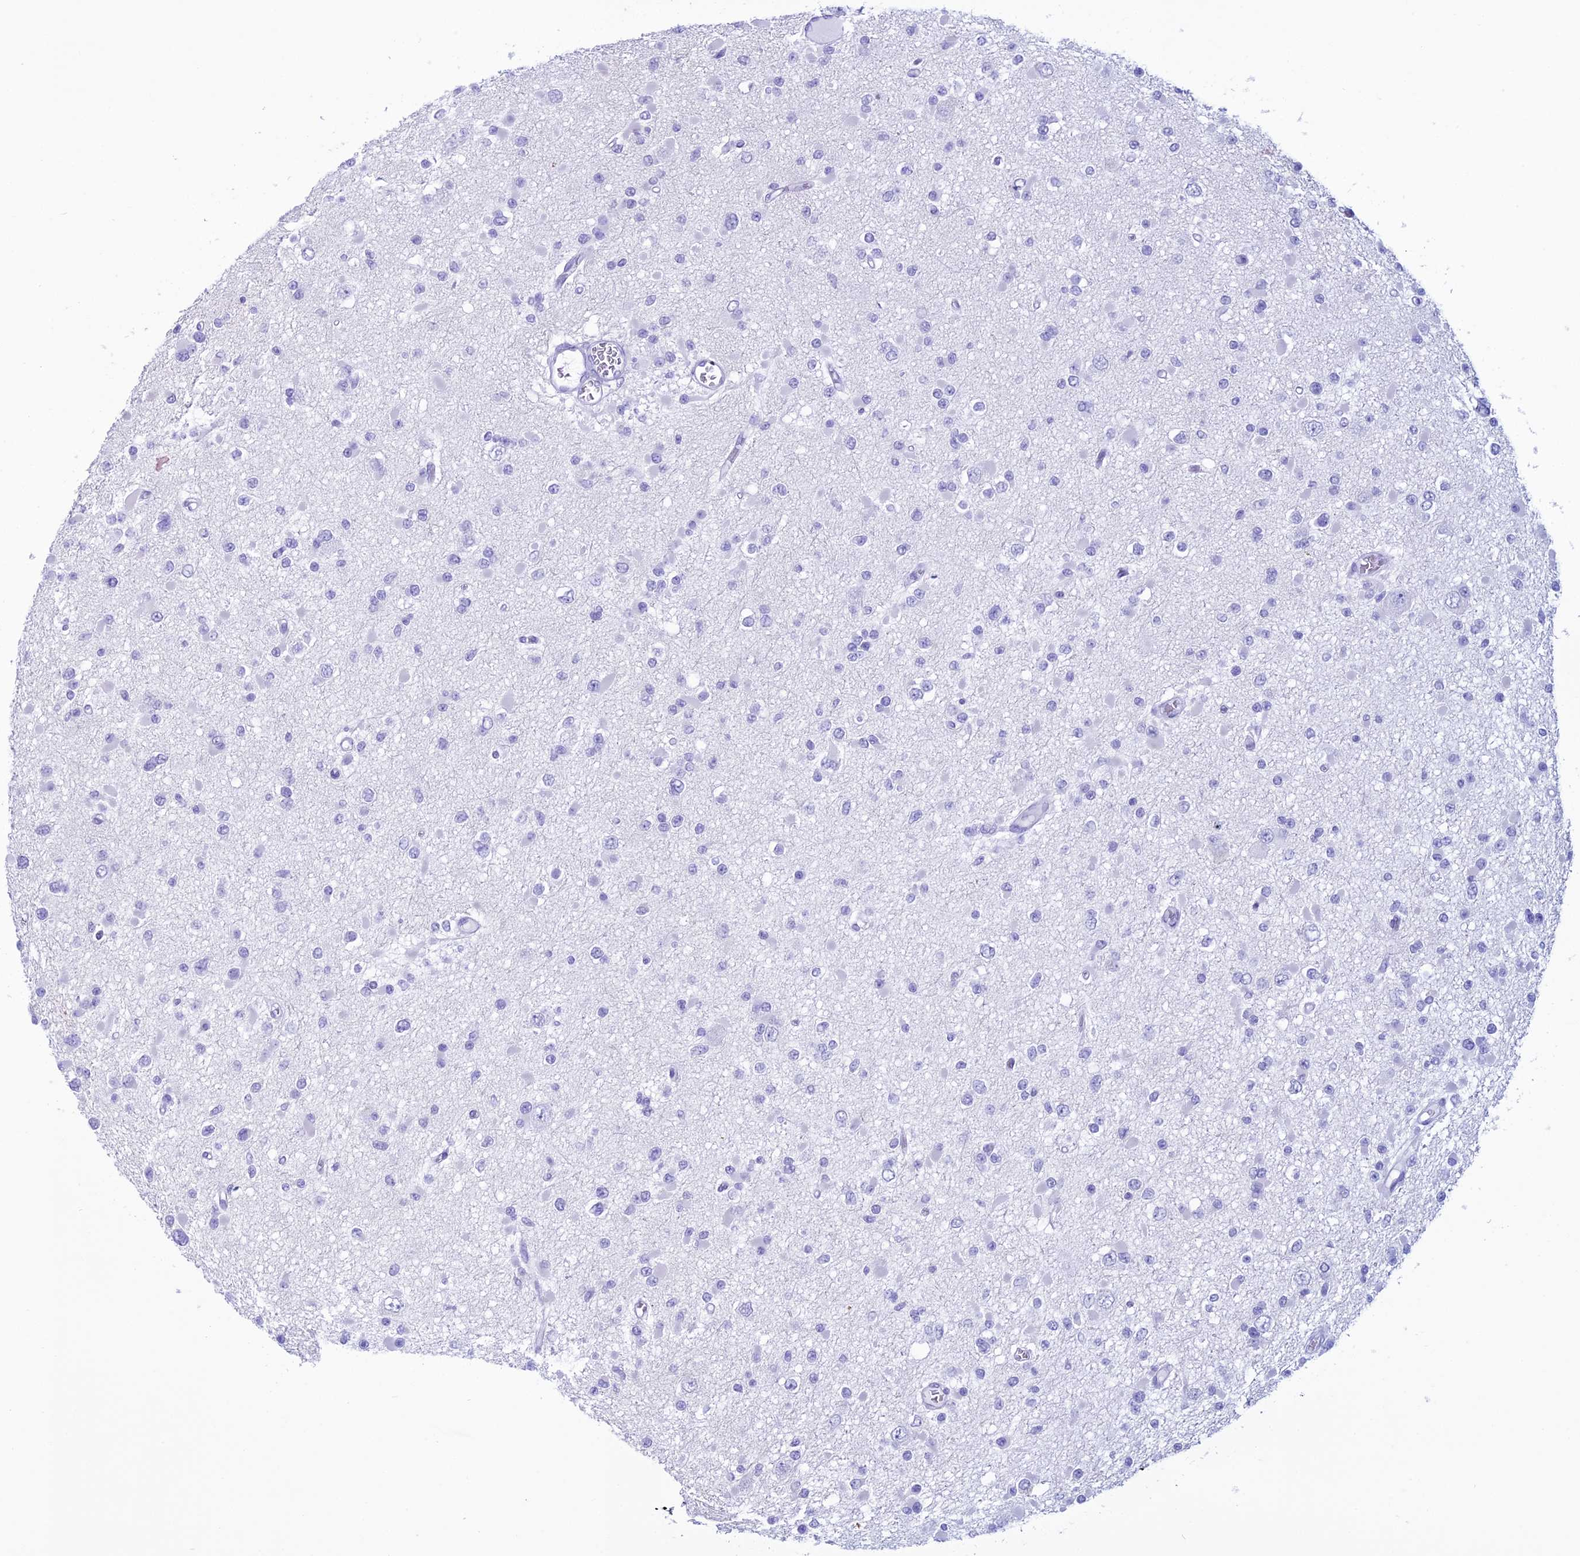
{"staining": {"intensity": "negative", "quantity": "none", "location": "none"}, "tissue": "glioma", "cell_type": "Tumor cells", "image_type": "cancer", "snomed": [{"axis": "morphology", "description": "Glioma, malignant, Low grade"}, {"axis": "topography", "description": "Brain"}], "caption": "Protein analysis of malignant glioma (low-grade) exhibits no significant expression in tumor cells.", "gene": "MZB1", "patient": {"sex": "female", "age": 22}}